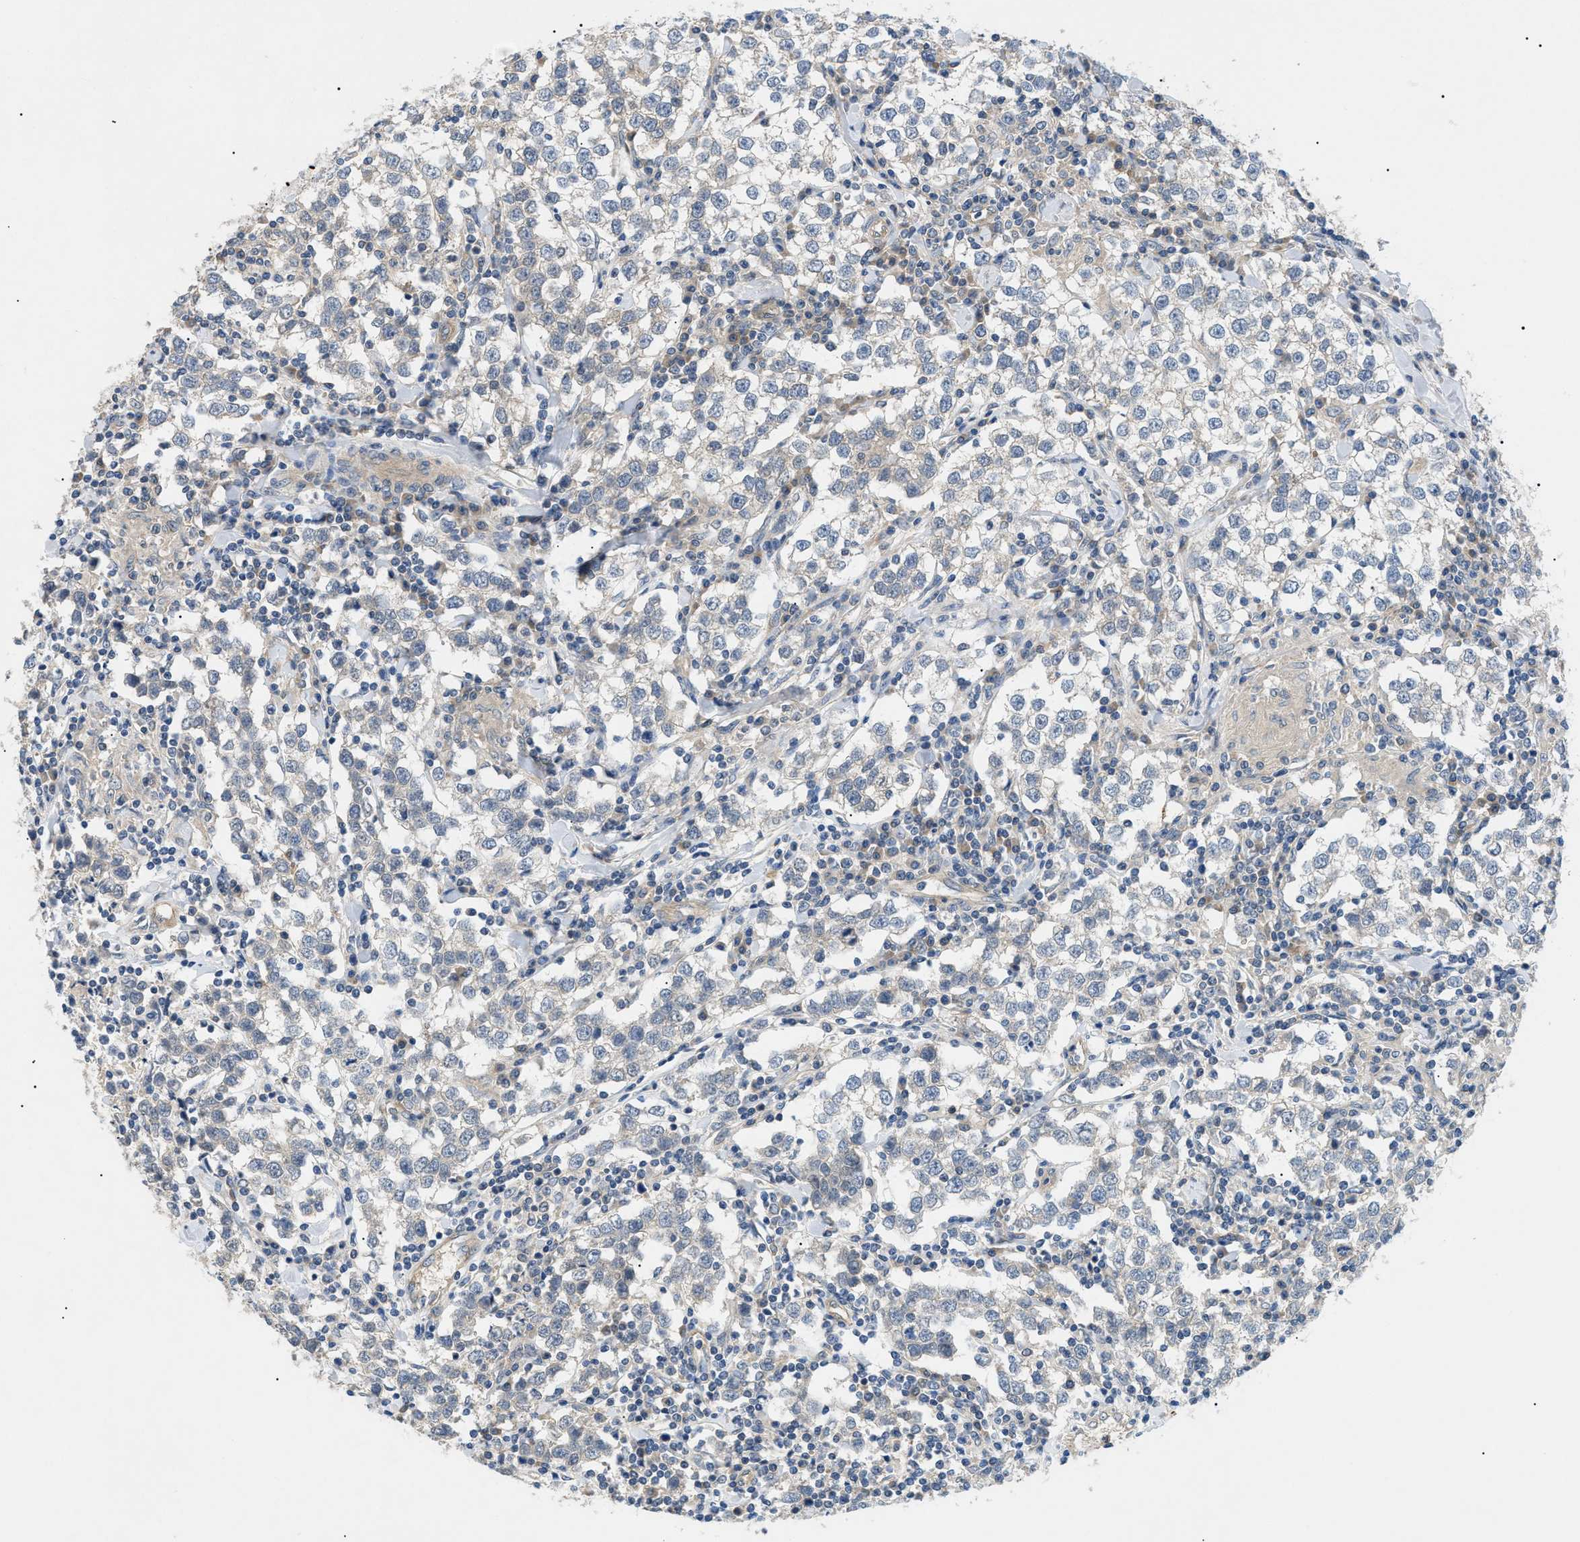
{"staining": {"intensity": "weak", "quantity": "<25%", "location": "cytoplasmic/membranous"}, "tissue": "testis cancer", "cell_type": "Tumor cells", "image_type": "cancer", "snomed": [{"axis": "morphology", "description": "Seminoma, NOS"}, {"axis": "morphology", "description": "Carcinoma, Embryonal, NOS"}, {"axis": "topography", "description": "Testis"}], "caption": "The image shows no staining of tumor cells in testis cancer (embryonal carcinoma).", "gene": "RIPK1", "patient": {"sex": "male", "age": 36}}